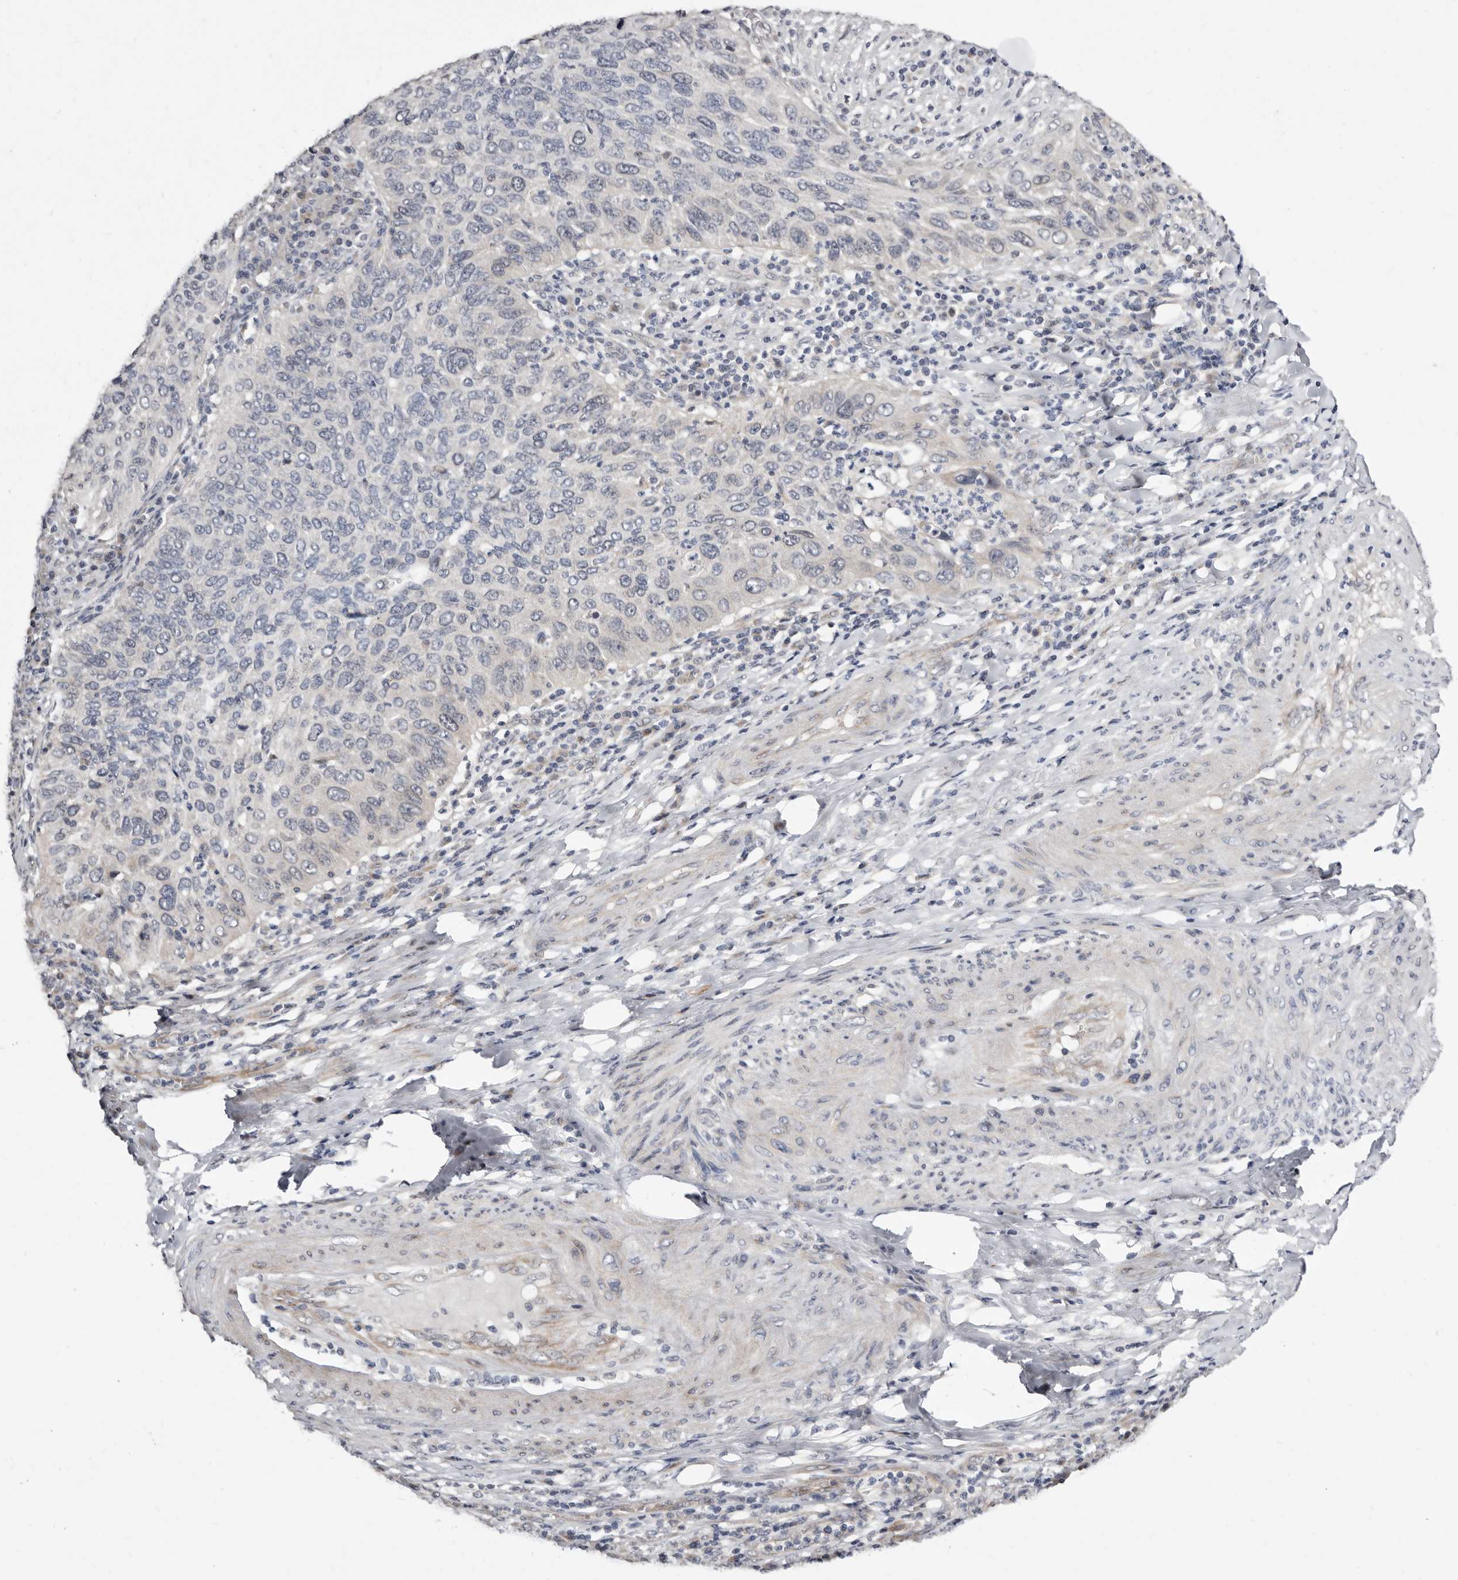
{"staining": {"intensity": "negative", "quantity": "none", "location": "none"}, "tissue": "cervical cancer", "cell_type": "Tumor cells", "image_type": "cancer", "snomed": [{"axis": "morphology", "description": "Squamous cell carcinoma, NOS"}, {"axis": "topography", "description": "Cervix"}], "caption": "Immunohistochemical staining of human squamous cell carcinoma (cervical) demonstrates no significant expression in tumor cells.", "gene": "KLHL4", "patient": {"sex": "female", "age": 38}}